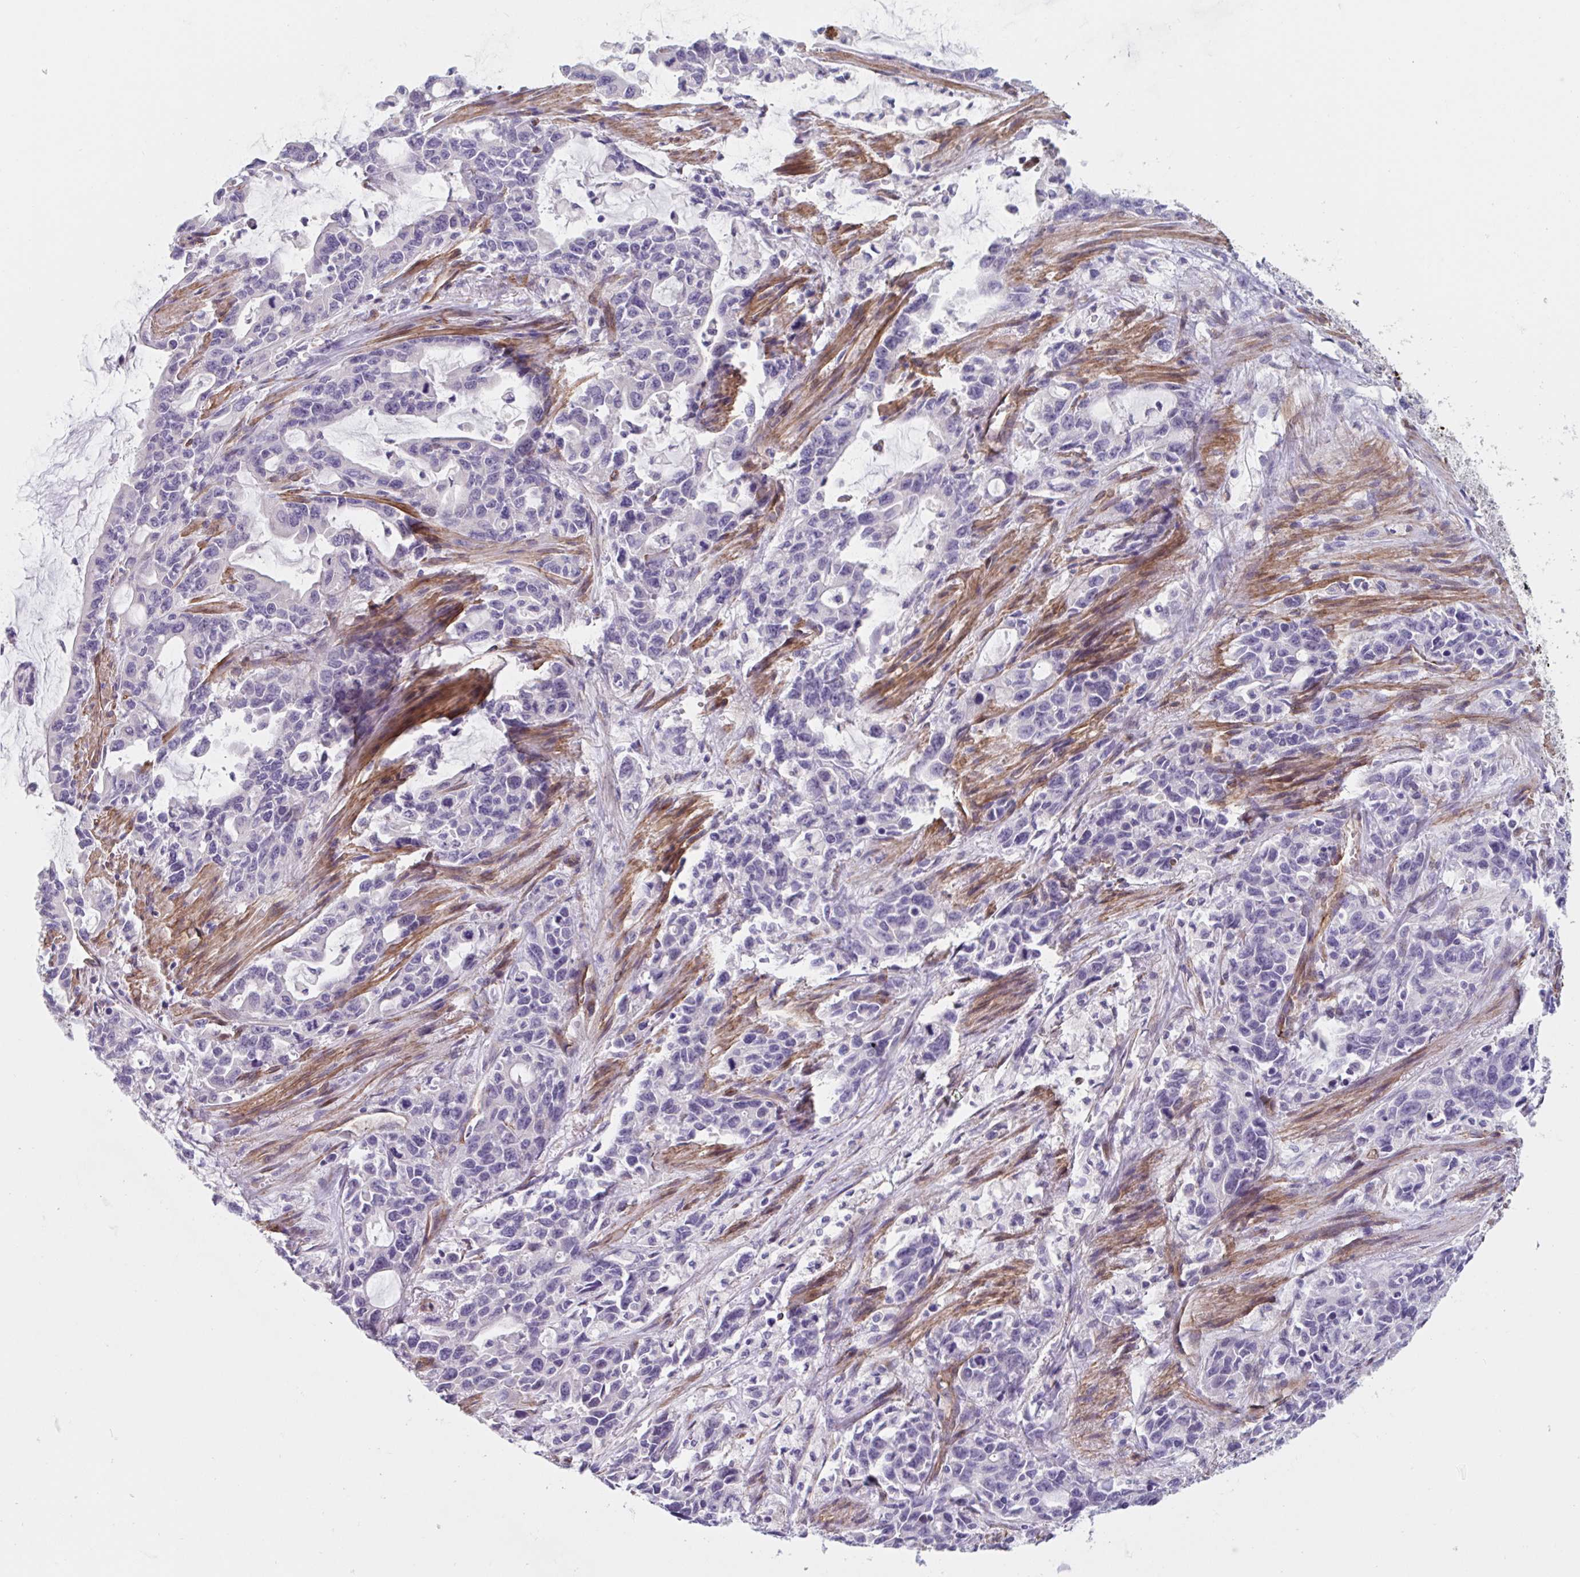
{"staining": {"intensity": "negative", "quantity": "none", "location": "none"}, "tissue": "stomach cancer", "cell_type": "Tumor cells", "image_type": "cancer", "snomed": [{"axis": "morphology", "description": "Adenocarcinoma, NOS"}, {"axis": "topography", "description": "Stomach, upper"}], "caption": "This is a photomicrograph of IHC staining of stomach adenocarcinoma, which shows no expression in tumor cells.", "gene": "CITED4", "patient": {"sex": "male", "age": 85}}